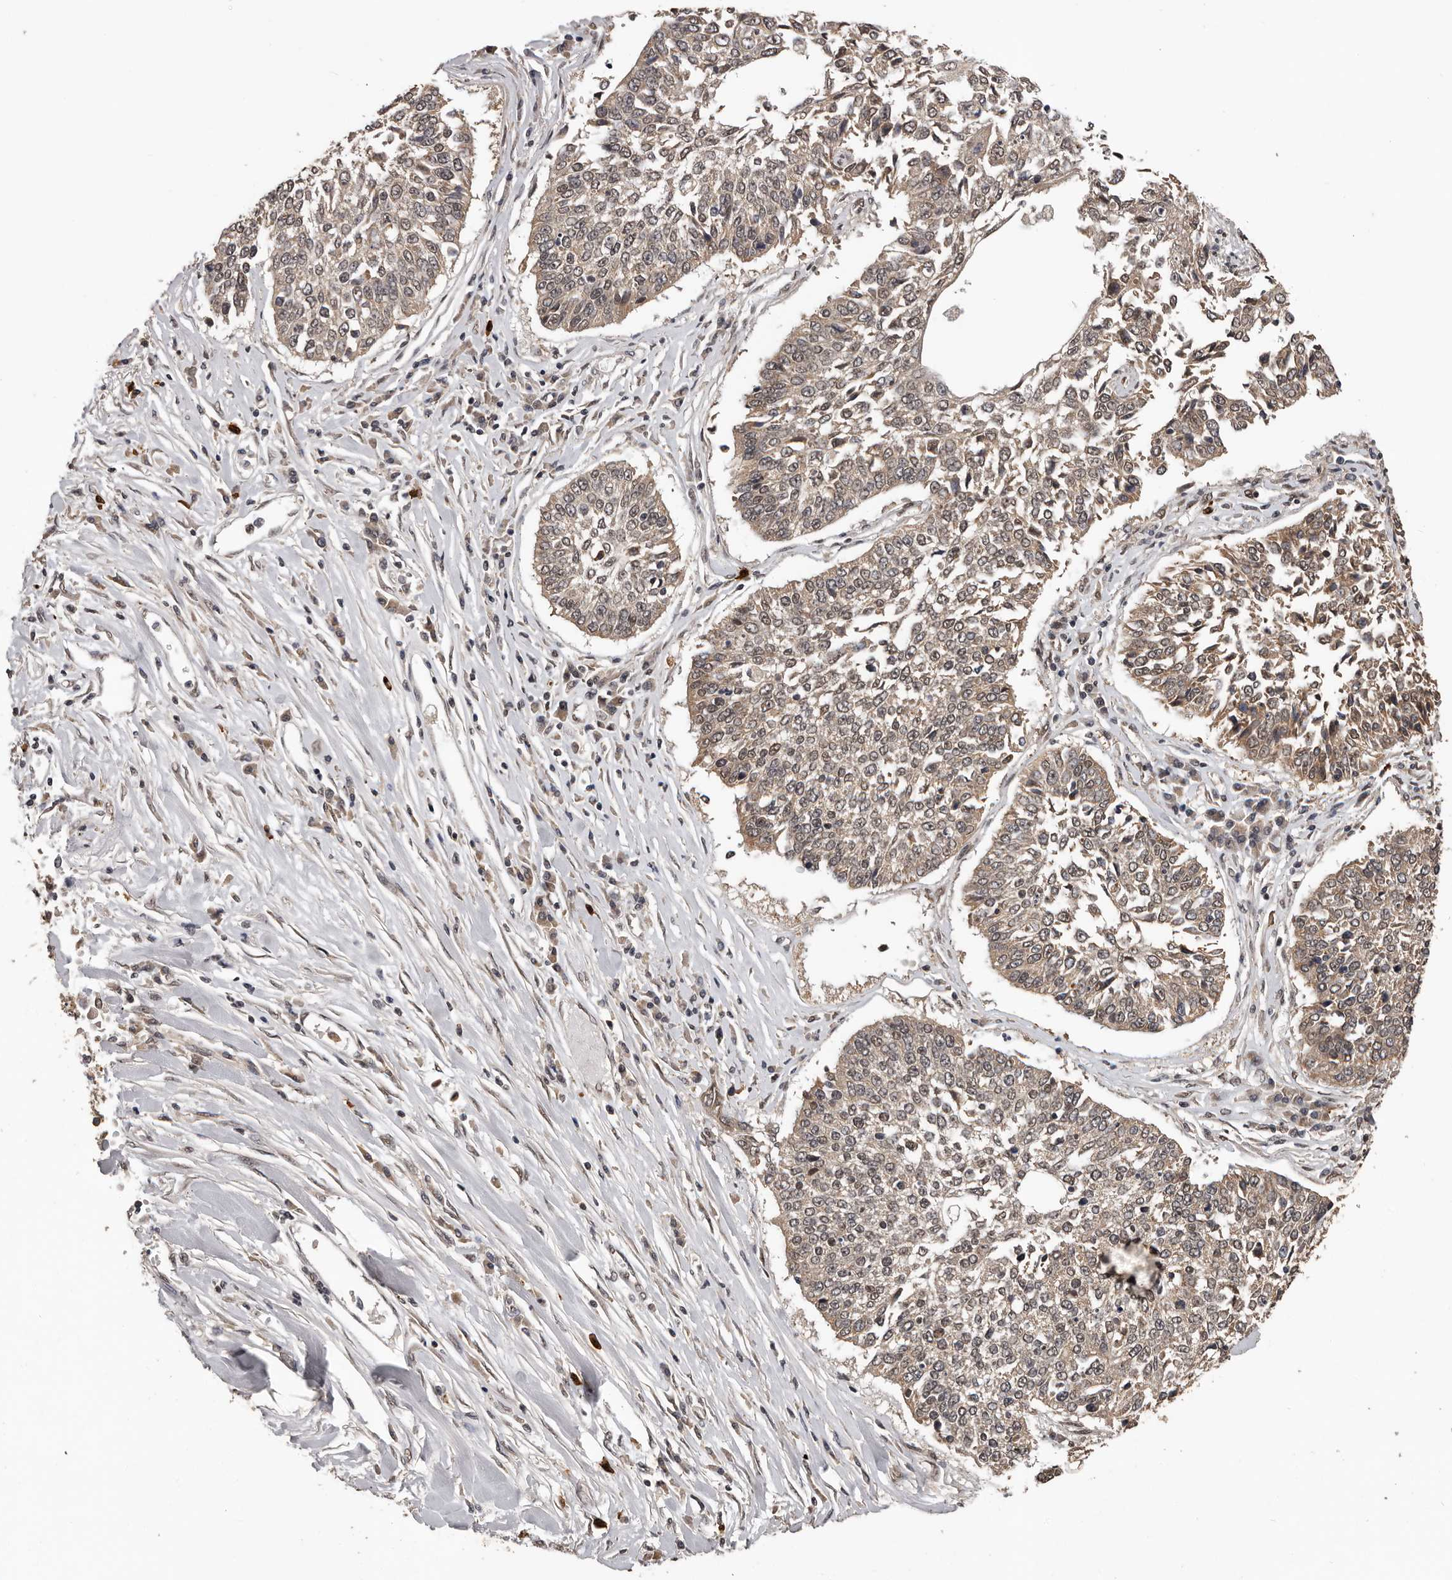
{"staining": {"intensity": "weak", "quantity": "25%-75%", "location": "cytoplasmic/membranous"}, "tissue": "lung cancer", "cell_type": "Tumor cells", "image_type": "cancer", "snomed": [{"axis": "morphology", "description": "Normal tissue, NOS"}, {"axis": "morphology", "description": "Squamous cell carcinoma, NOS"}, {"axis": "topography", "description": "Cartilage tissue"}, {"axis": "topography", "description": "Lung"}, {"axis": "topography", "description": "Peripheral nerve tissue"}], "caption": "A micrograph of squamous cell carcinoma (lung) stained for a protein exhibits weak cytoplasmic/membranous brown staining in tumor cells.", "gene": "VPS37A", "patient": {"sex": "female", "age": 49}}